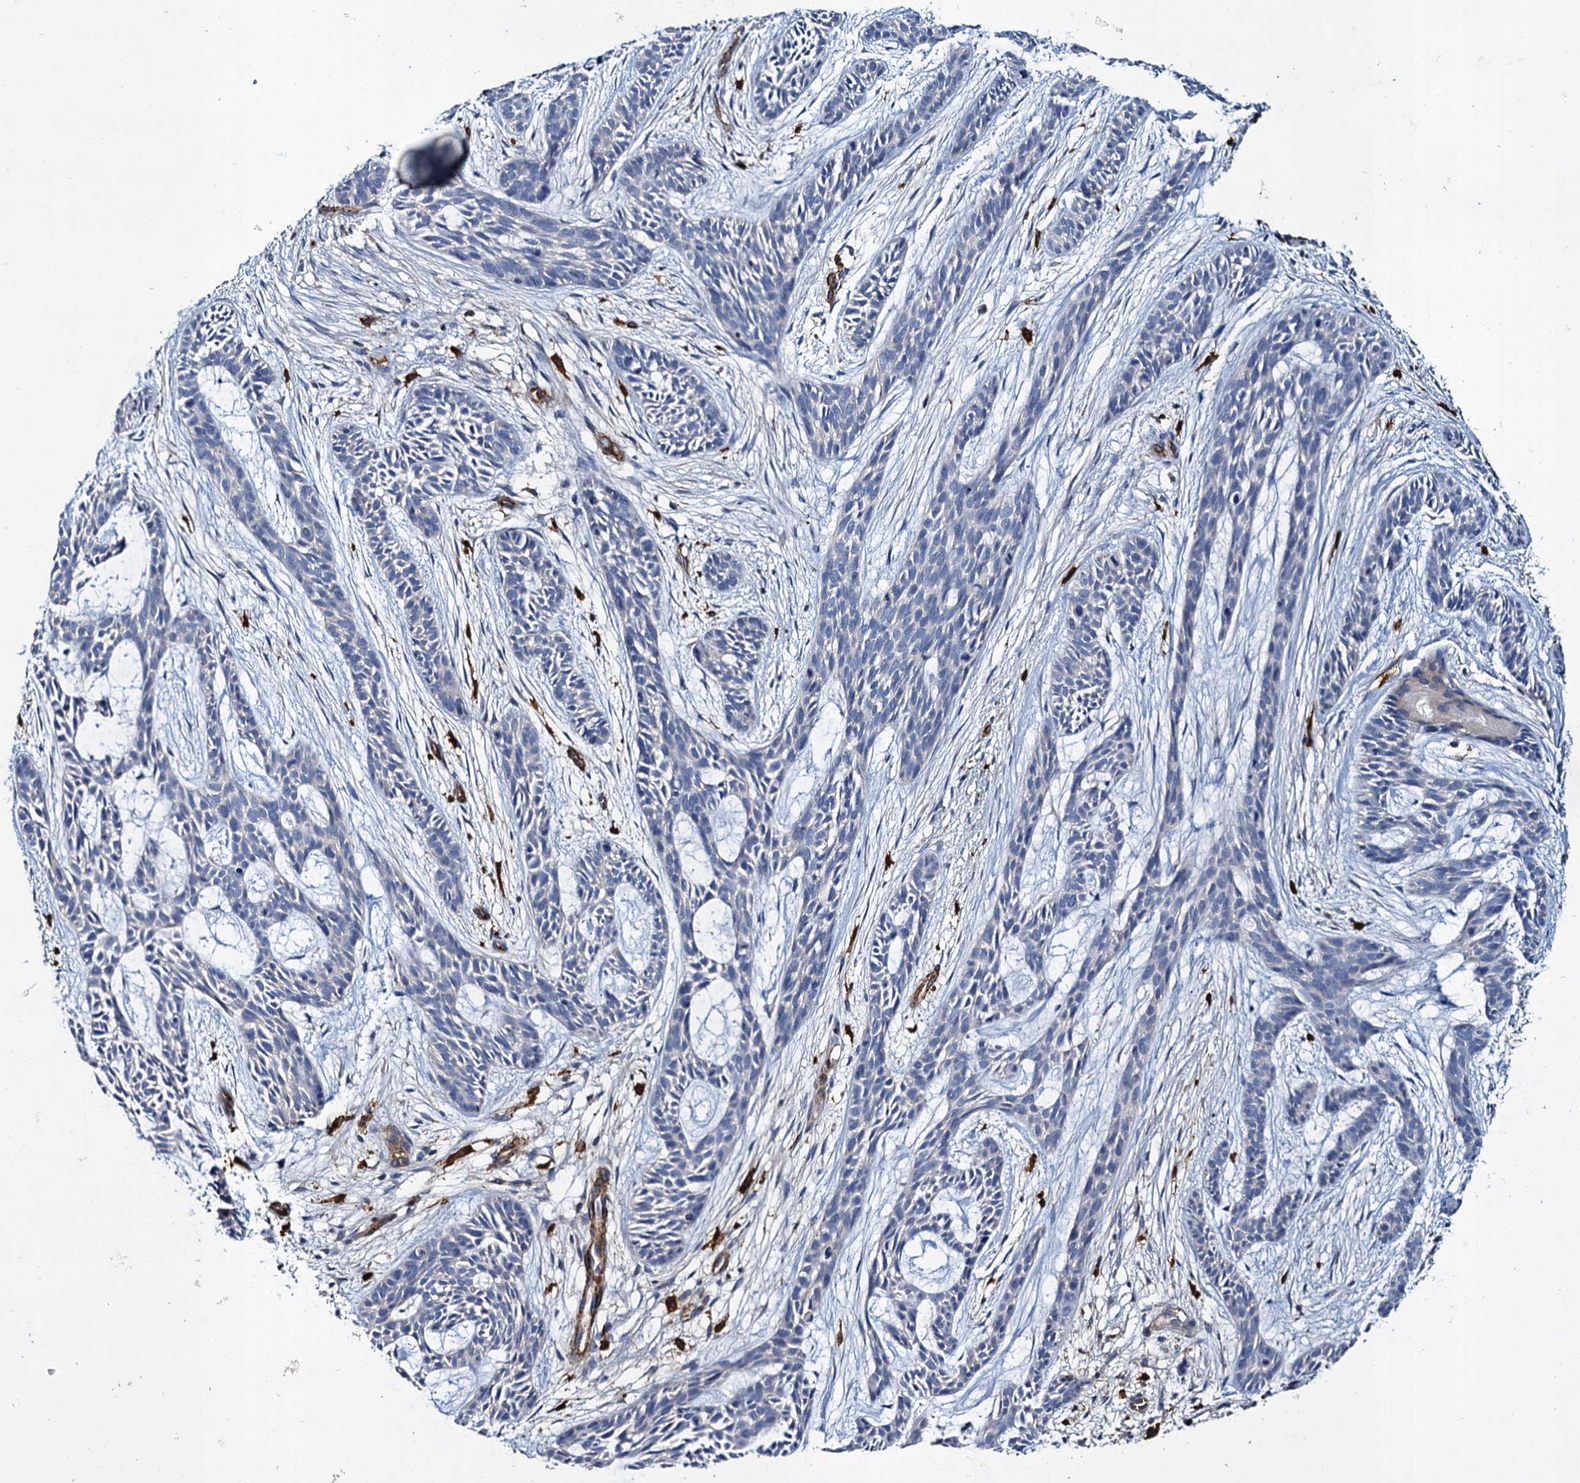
{"staining": {"intensity": "negative", "quantity": "none", "location": "none"}, "tissue": "skin cancer", "cell_type": "Tumor cells", "image_type": "cancer", "snomed": [{"axis": "morphology", "description": "Basal cell carcinoma"}, {"axis": "topography", "description": "Skin"}], "caption": "Tumor cells are negative for brown protein staining in basal cell carcinoma (skin).", "gene": "CACNA1C", "patient": {"sex": "male", "age": 89}}